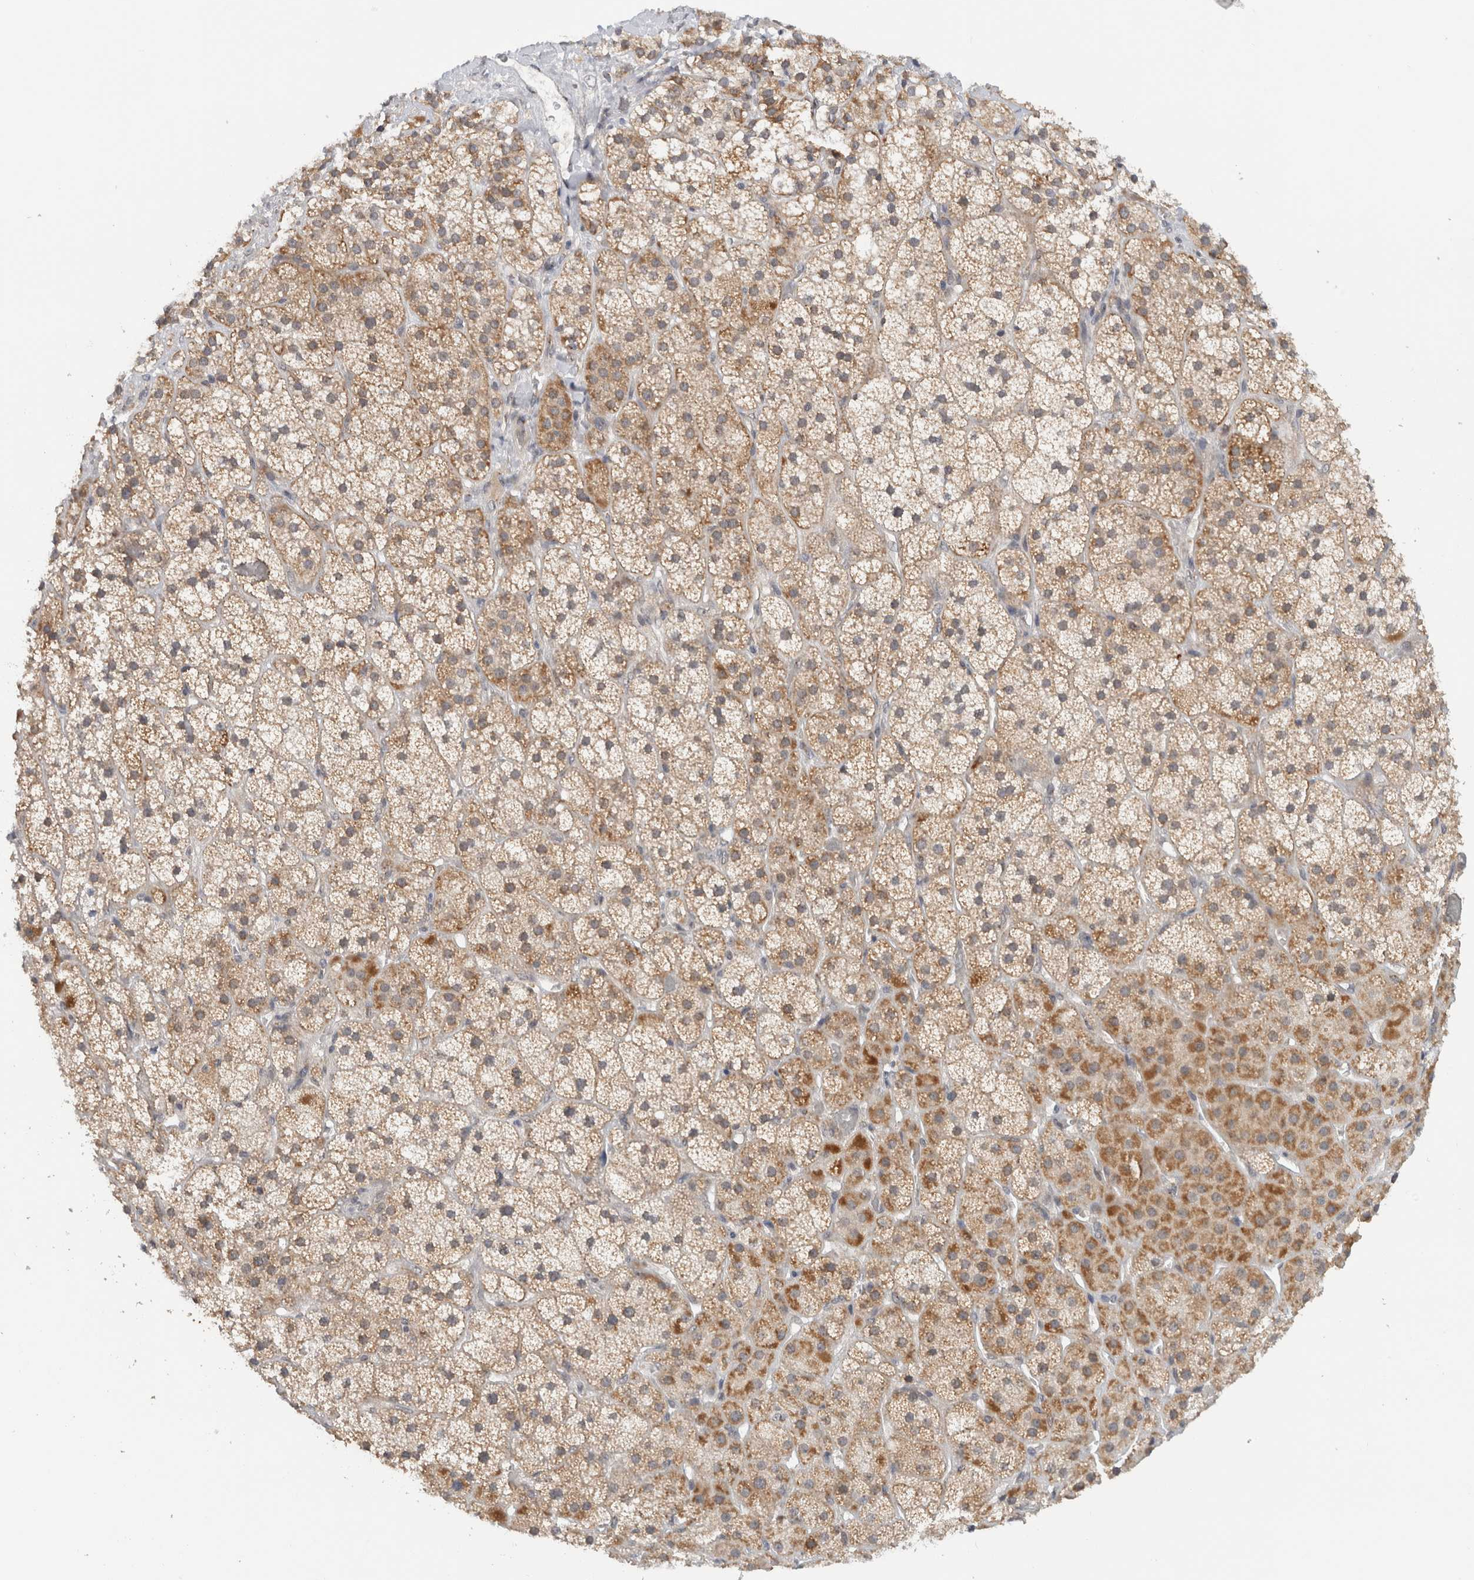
{"staining": {"intensity": "moderate", "quantity": ">75%", "location": "cytoplasmic/membranous"}, "tissue": "adrenal gland", "cell_type": "Glandular cells", "image_type": "normal", "snomed": [{"axis": "morphology", "description": "Normal tissue, NOS"}, {"axis": "topography", "description": "Adrenal gland"}], "caption": "Protein analysis of normal adrenal gland displays moderate cytoplasmic/membranous staining in about >75% of glandular cells. (IHC, brightfield microscopy, high magnification).", "gene": "CMC2", "patient": {"sex": "male", "age": 57}}